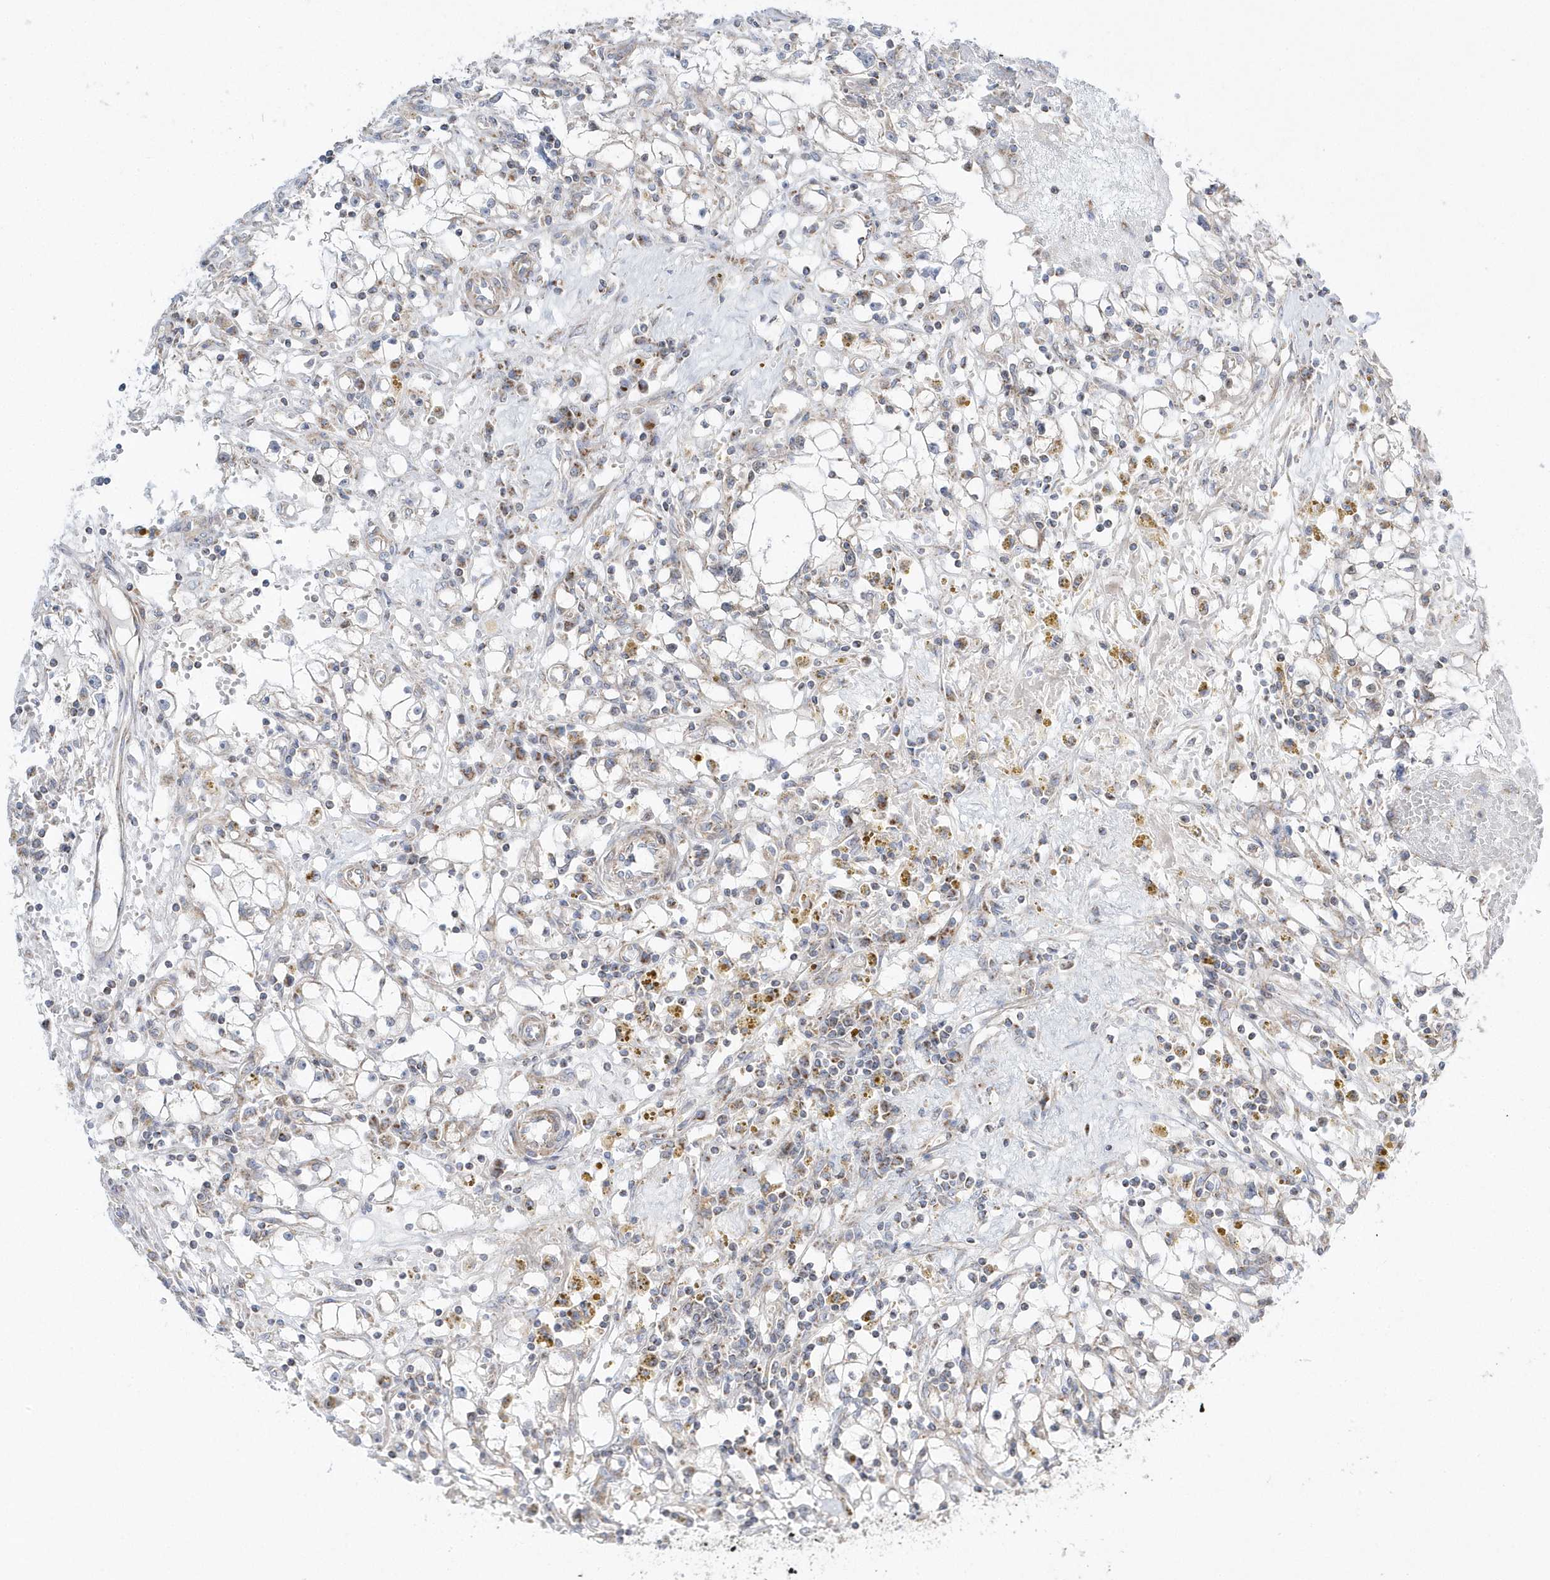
{"staining": {"intensity": "weak", "quantity": "<25%", "location": "cytoplasmic/membranous"}, "tissue": "renal cancer", "cell_type": "Tumor cells", "image_type": "cancer", "snomed": [{"axis": "morphology", "description": "Adenocarcinoma, NOS"}, {"axis": "topography", "description": "Kidney"}], "caption": "An immunohistochemistry micrograph of adenocarcinoma (renal) is shown. There is no staining in tumor cells of adenocarcinoma (renal). Nuclei are stained in blue.", "gene": "OPA1", "patient": {"sex": "male", "age": 56}}